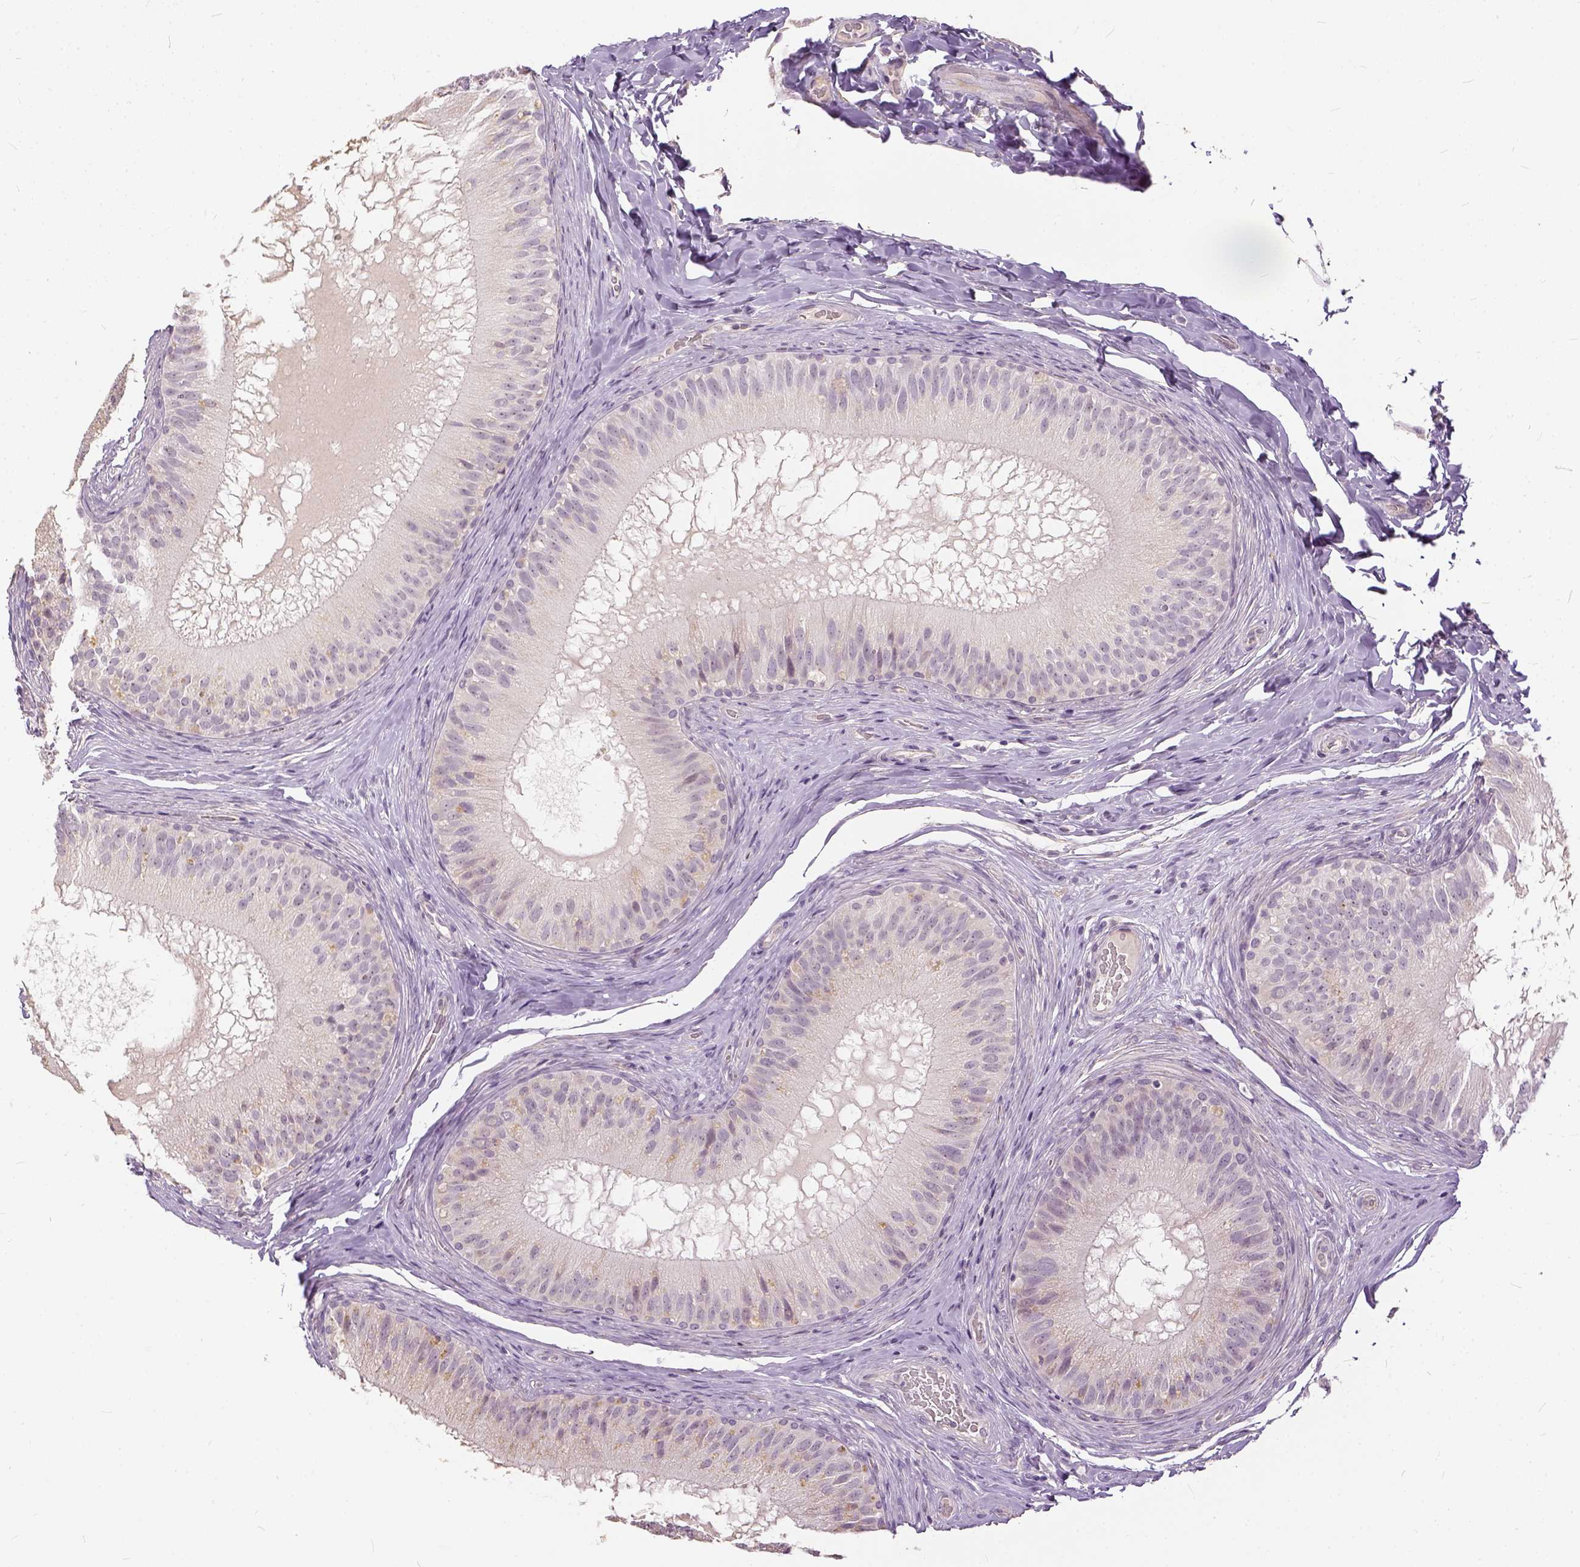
{"staining": {"intensity": "negative", "quantity": "none", "location": "none"}, "tissue": "epididymis", "cell_type": "Glandular cells", "image_type": "normal", "snomed": [{"axis": "morphology", "description": "Normal tissue, NOS"}, {"axis": "topography", "description": "Epididymis"}], "caption": "Immunohistochemical staining of unremarkable human epididymis demonstrates no significant staining in glandular cells. (DAB (3,3'-diaminobenzidine) immunohistochemistry visualized using brightfield microscopy, high magnification).", "gene": "ANO2", "patient": {"sex": "male", "age": 34}}